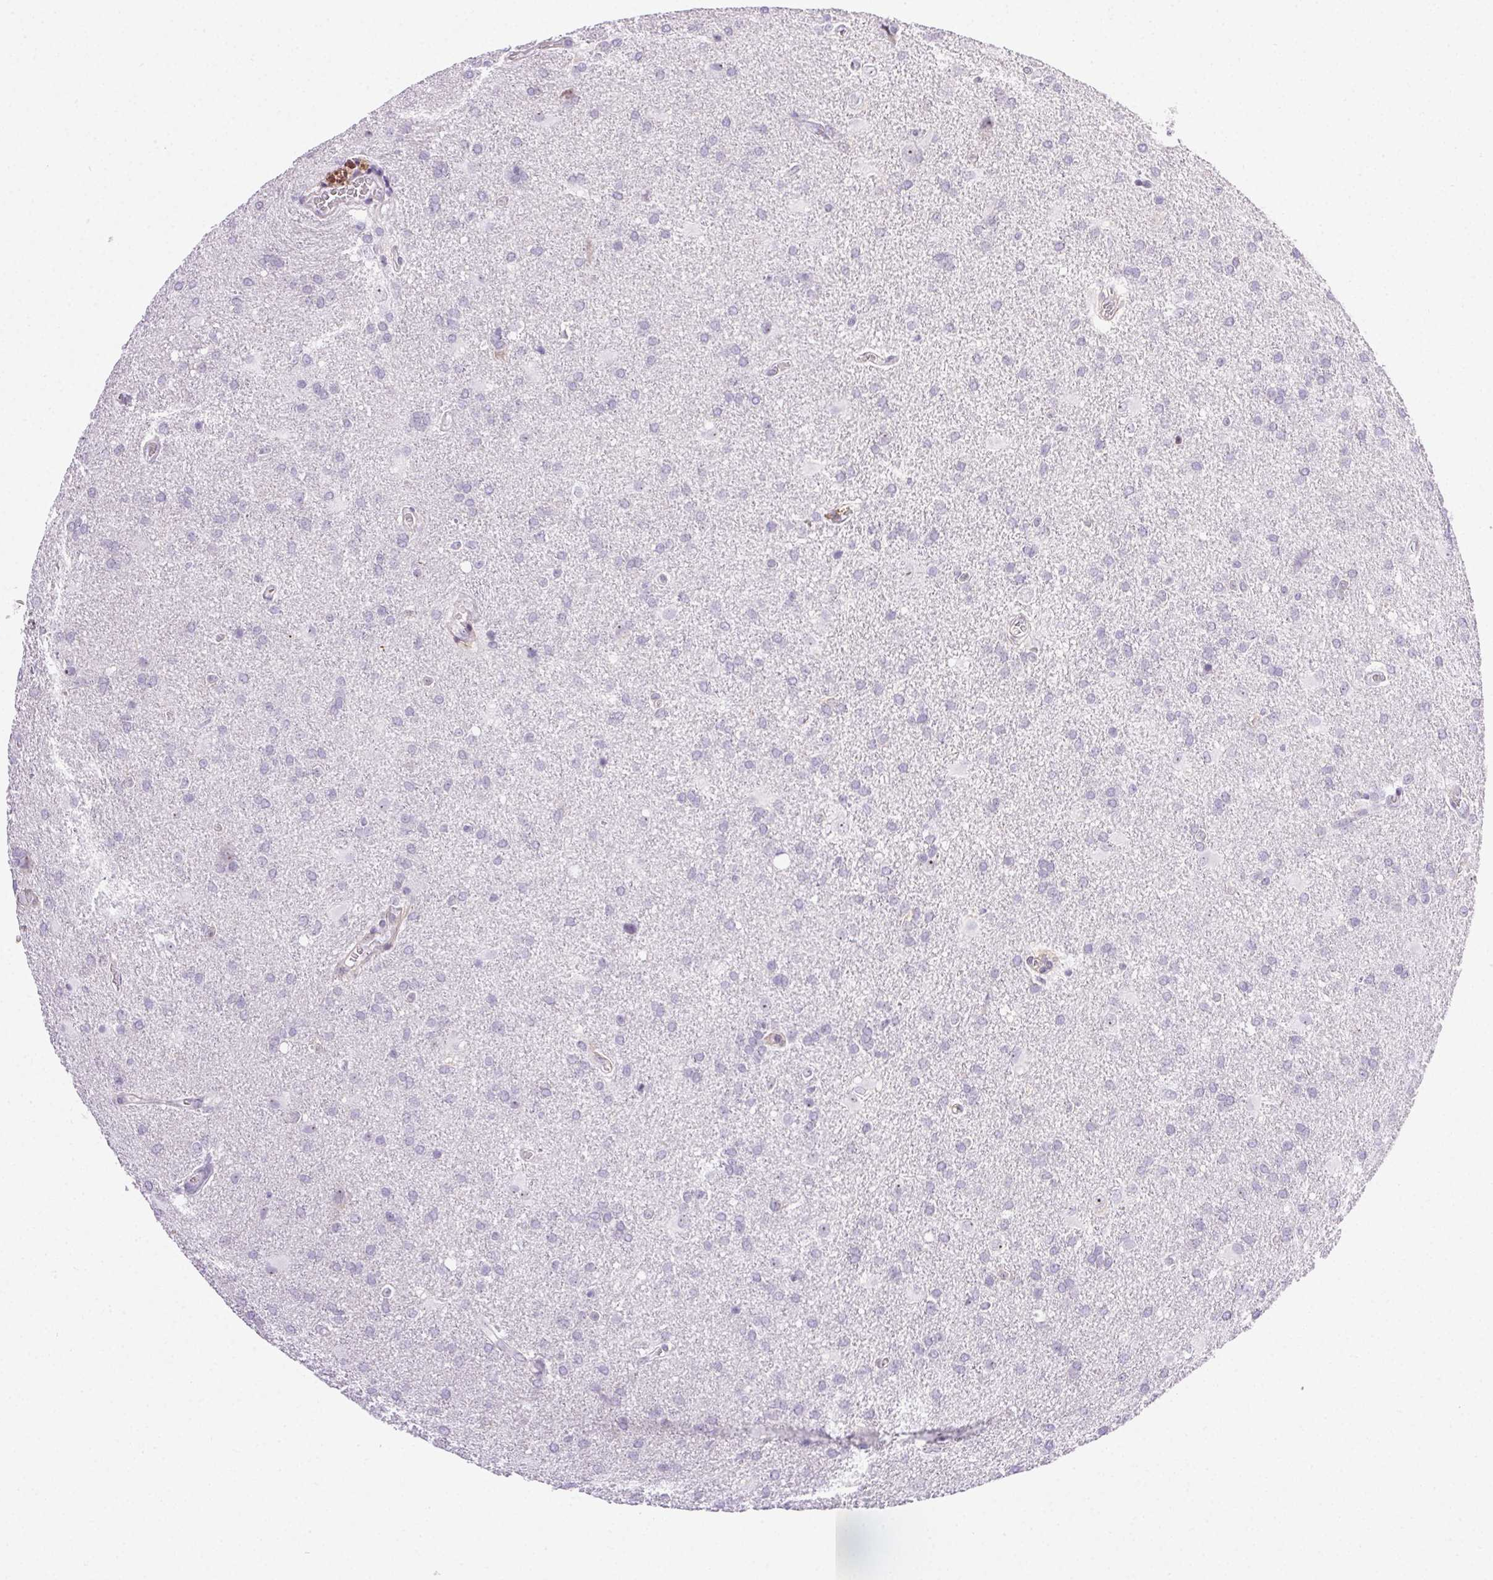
{"staining": {"intensity": "negative", "quantity": "none", "location": "none"}, "tissue": "glioma", "cell_type": "Tumor cells", "image_type": "cancer", "snomed": [{"axis": "morphology", "description": "Glioma, malignant, Low grade"}, {"axis": "topography", "description": "Brain"}], "caption": "A micrograph of human glioma is negative for staining in tumor cells.", "gene": "PDZD2", "patient": {"sex": "male", "age": 66}}